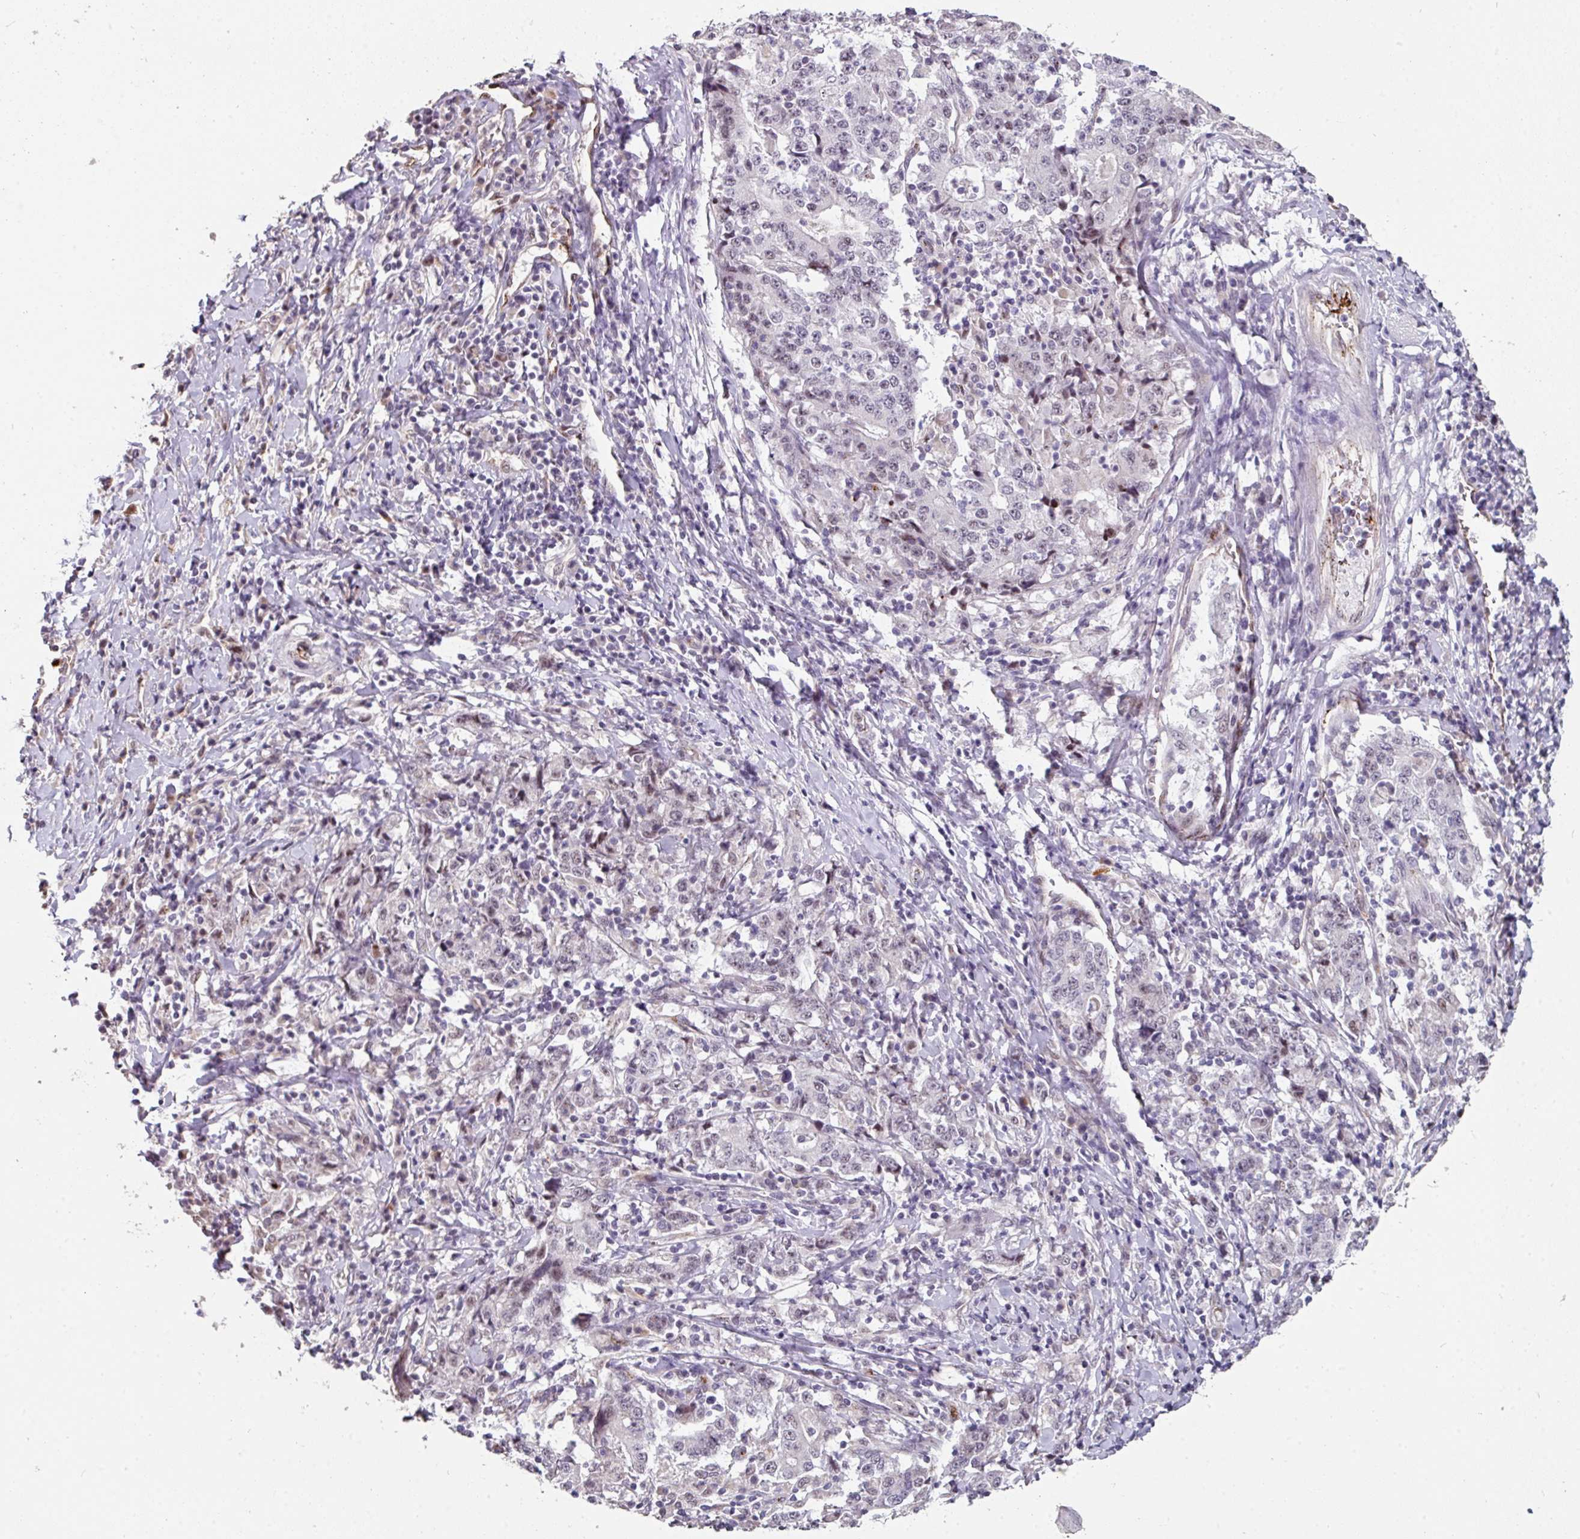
{"staining": {"intensity": "weak", "quantity": "<25%", "location": "nuclear"}, "tissue": "stomach cancer", "cell_type": "Tumor cells", "image_type": "cancer", "snomed": [{"axis": "morphology", "description": "Normal tissue, NOS"}, {"axis": "morphology", "description": "Adenocarcinoma, NOS"}, {"axis": "topography", "description": "Stomach, upper"}, {"axis": "topography", "description": "Stomach"}], "caption": "DAB (3,3'-diaminobenzidine) immunohistochemical staining of human stomach adenocarcinoma shows no significant staining in tumor cells. (Stains: DAB (3,3'-diaminobenzidine) immunohistochemistry (IHC) with hematoxylin counter stain, Microscopy: brightfield microscopy at high magnification).", "gene": "SIDT2", "patient": {"sex": "male", "age": 59}}